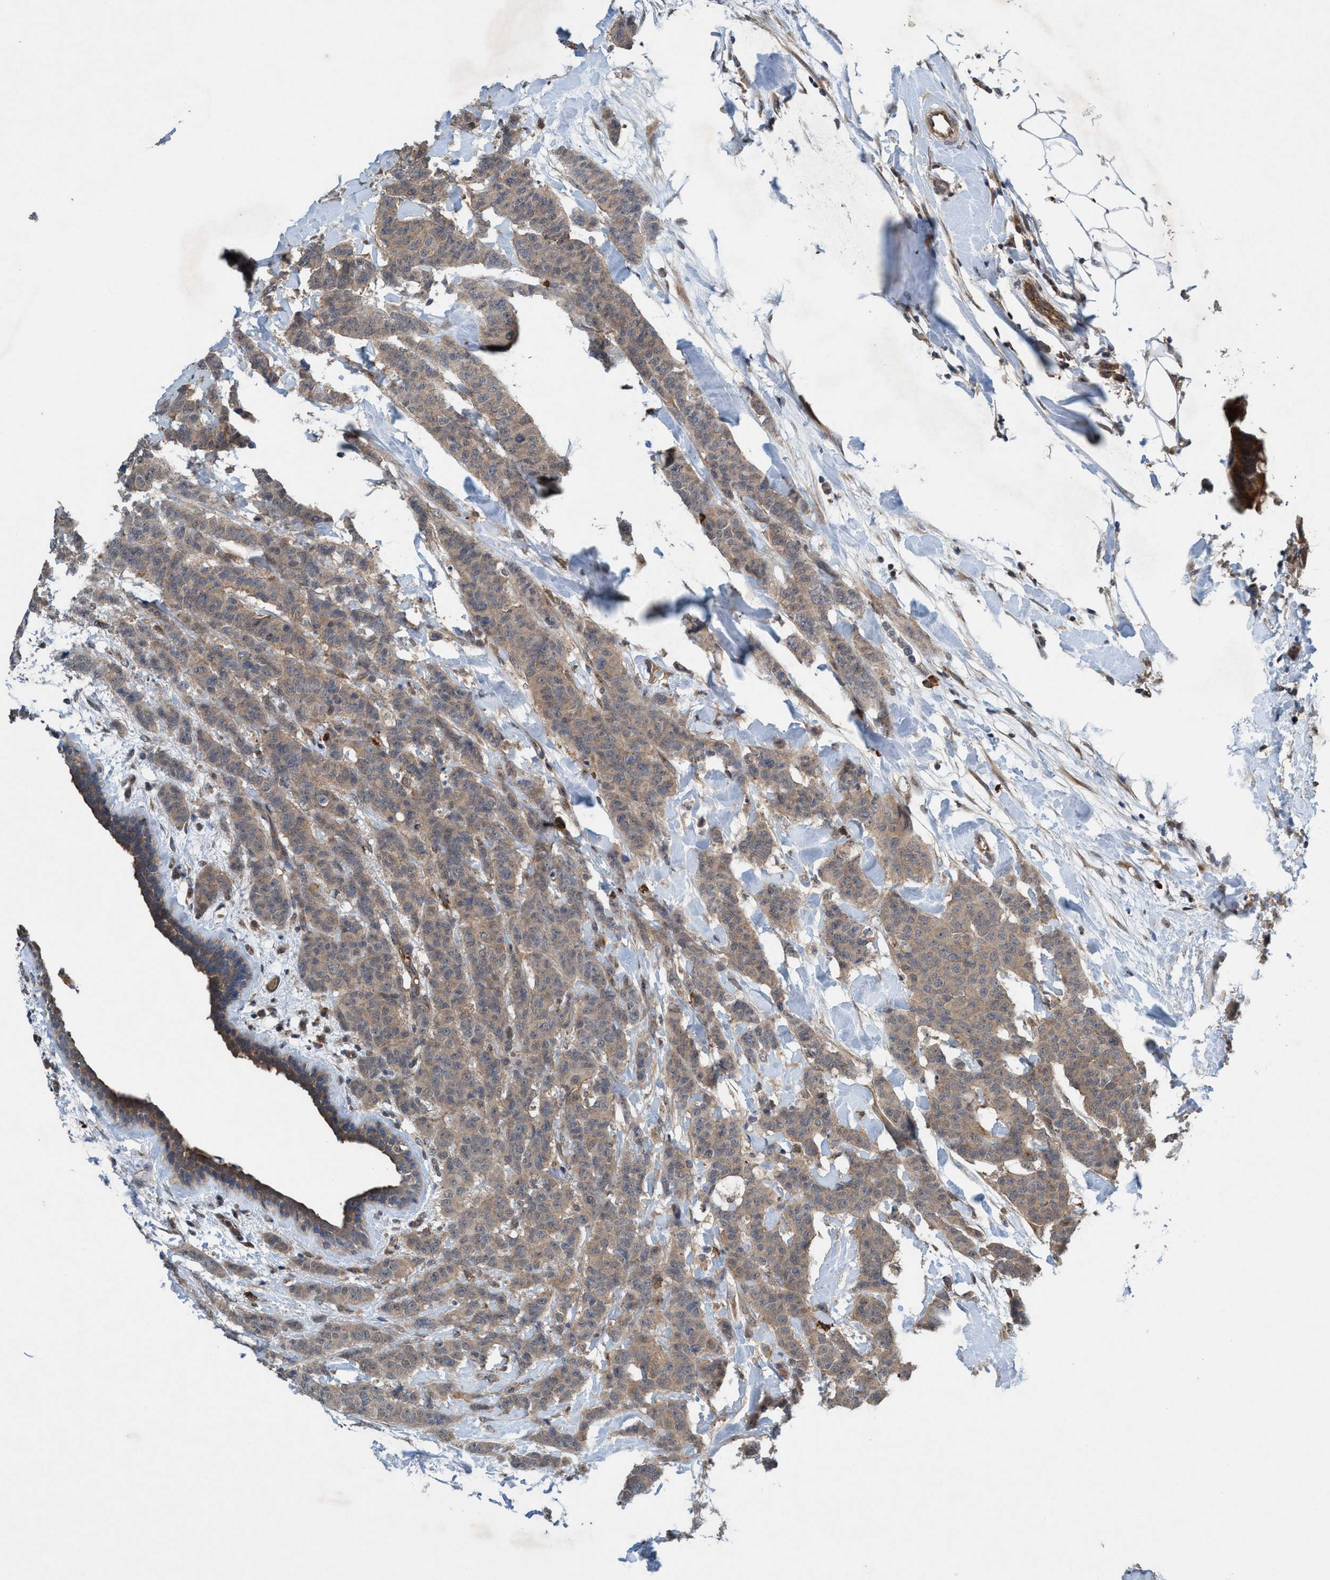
{"staining": {"intensity": "weak", "quantity": ">75%", "location": "cytoplasmic/membranous"}, "tissue": "breast cancer", "cell_type": "Tumor cells", "image_type": "cancer", "snomed": [{"axis": "morphology", "description": "Normal tissue, NOS"}, {"axis": "morphology", "description": "Duct carcinoma"}, {"axis": "topography", "description": "Breast"}], "caption": "A photomicrograph of breast cancer (invasive ductal carcinoma) stained for a protein reveals weak cytoplasmic/membranous brown staining in tumor cells. (brown staining indicates protein expression, while blue staining denotes nuclei).", "gene": "TRIM65", "patient": {"sex": "female", "age": 40}}